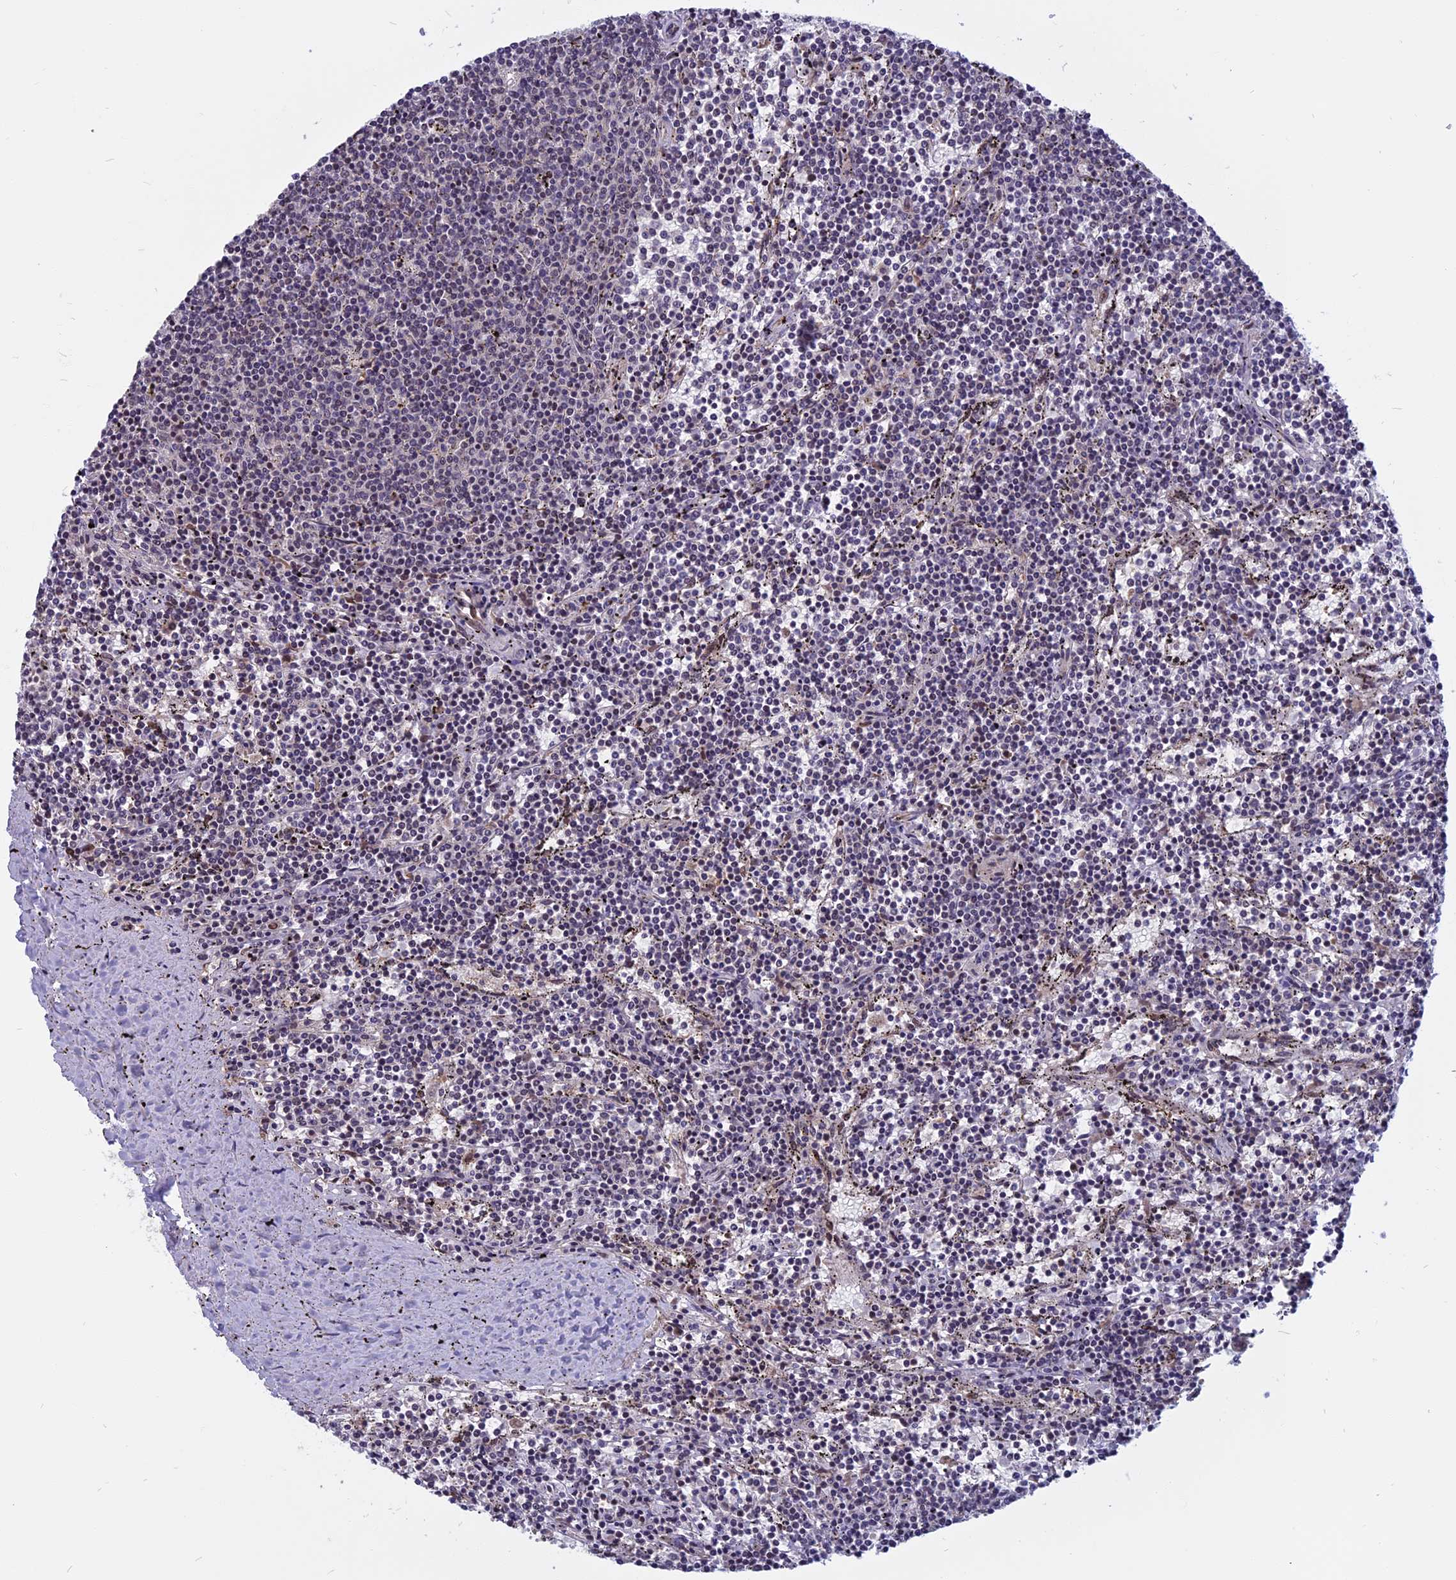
{"staining": {"intensity": "negative", "quantity": "none", "location": "none"}, "tissue": "lymphoma", "cell_type": "Tumor cells", "image_type": "cancer", "snomed": [{"axis": "morphology", "description": "Malignant lymphoma, non-Hodgkin's type, Low grade"}, {"axis": "topography", "description": "Spleen"}], "caption": "IHC histopathology image of human malignant lymphoma, non-Hodgkin's type (low-grade) stained for a protein (brown), which exhibits no expression in tumor cells.", "gene": "CCDC113", "patient": {"sex": "female", "age": 50}}